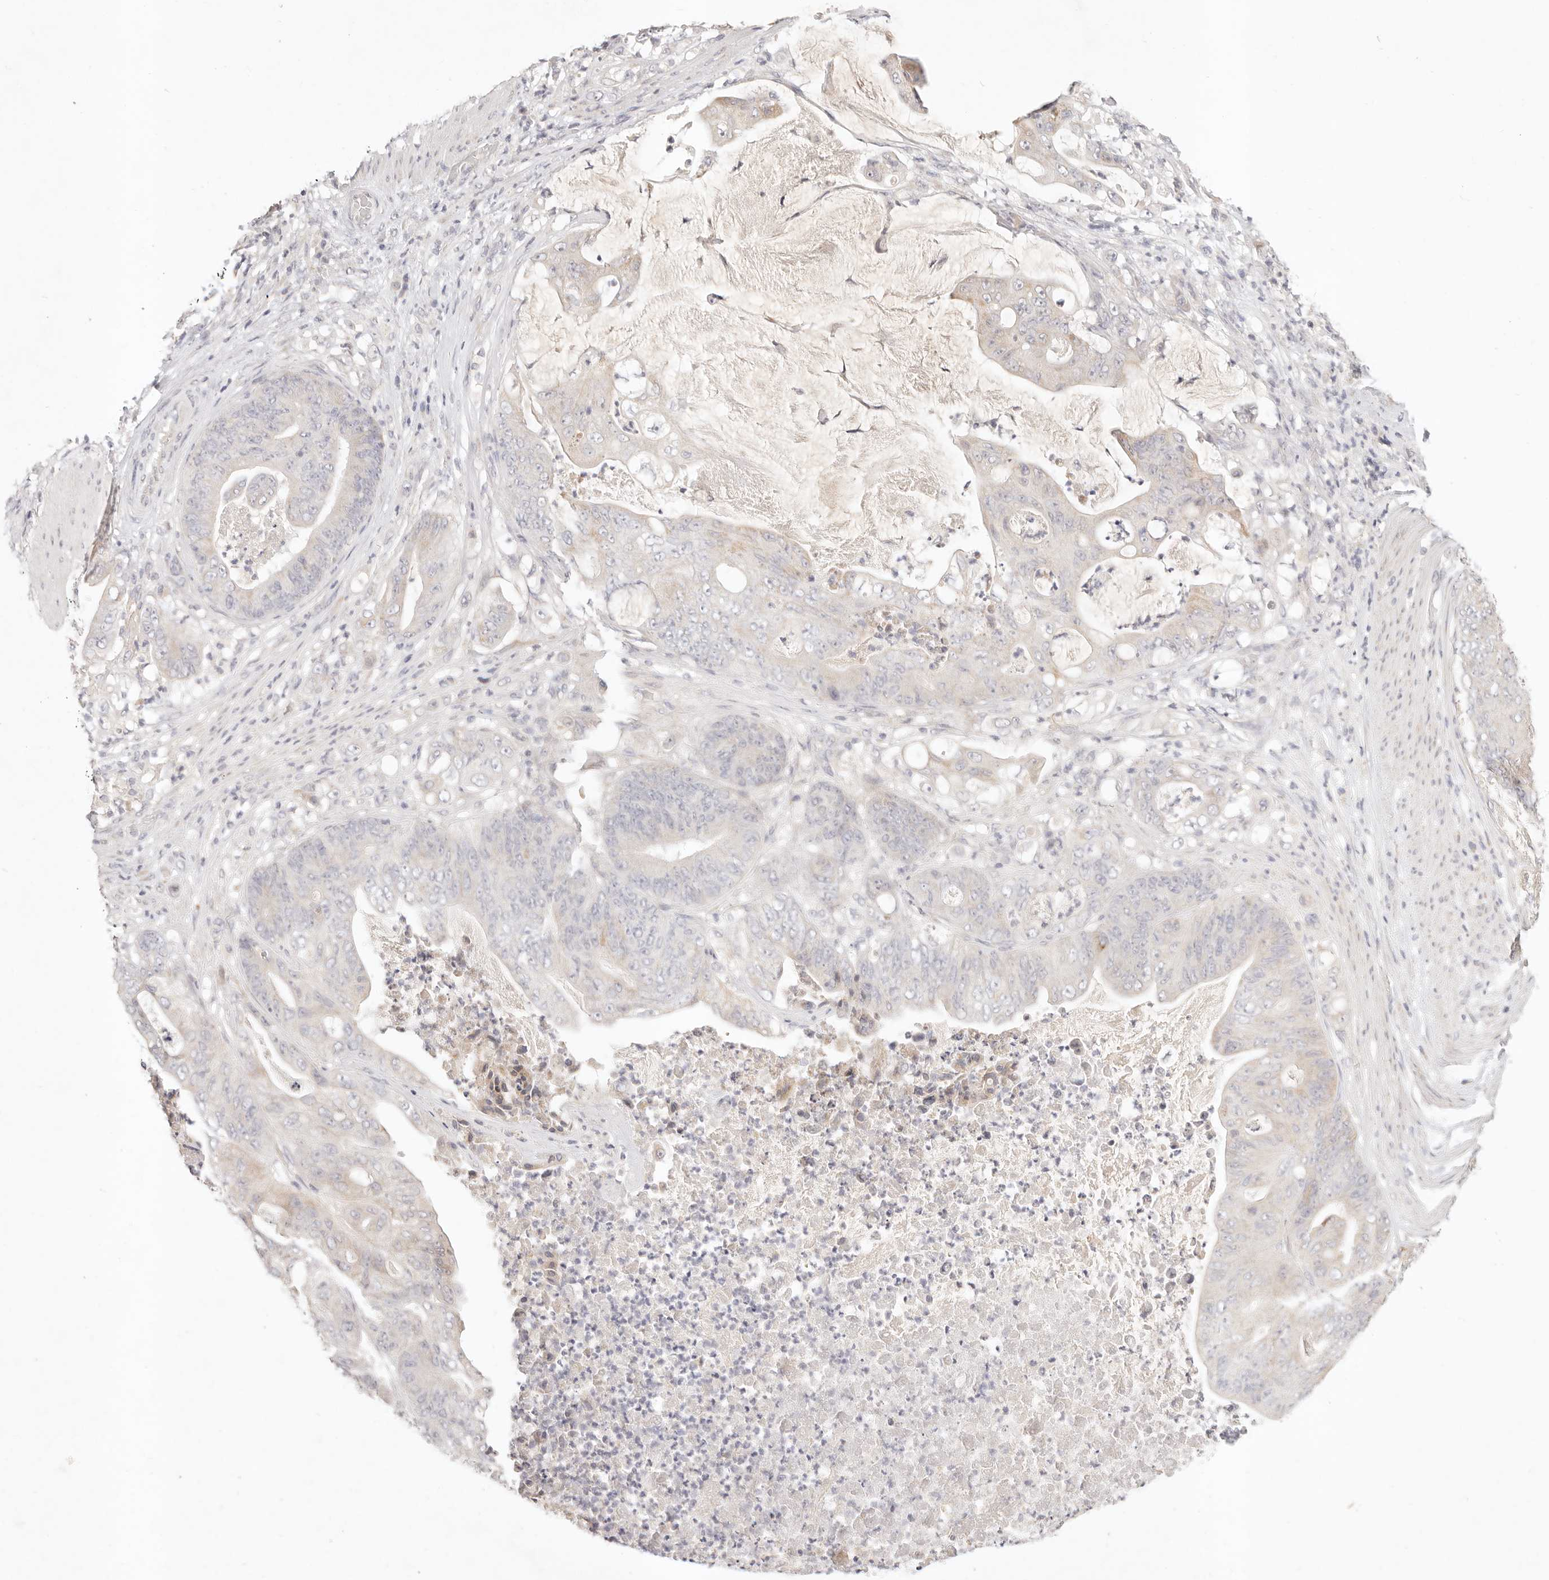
{"staining": {"intensity": "negative", "quantity": "none", "location": "none"}, "tissue": "stomach cancer", "cell_type": "Tumor cells", "image_type": "cancer", "snomed": [{"axis": "morphology", "description": "Adenocarcinoma, NOS"}, {"axis": "topography", "description": "Stomach"}], "caption": "The immunohistochemistry histopathology image has no significant staining in tumor cells of stomach adenocarcinoma tissue. (Brightfield microscopy of DAB (3,3'-diaminobenzidine) IHC at high magnification).", "gene": "GPR156", "patient": {"sex": "female", "age": 73}}